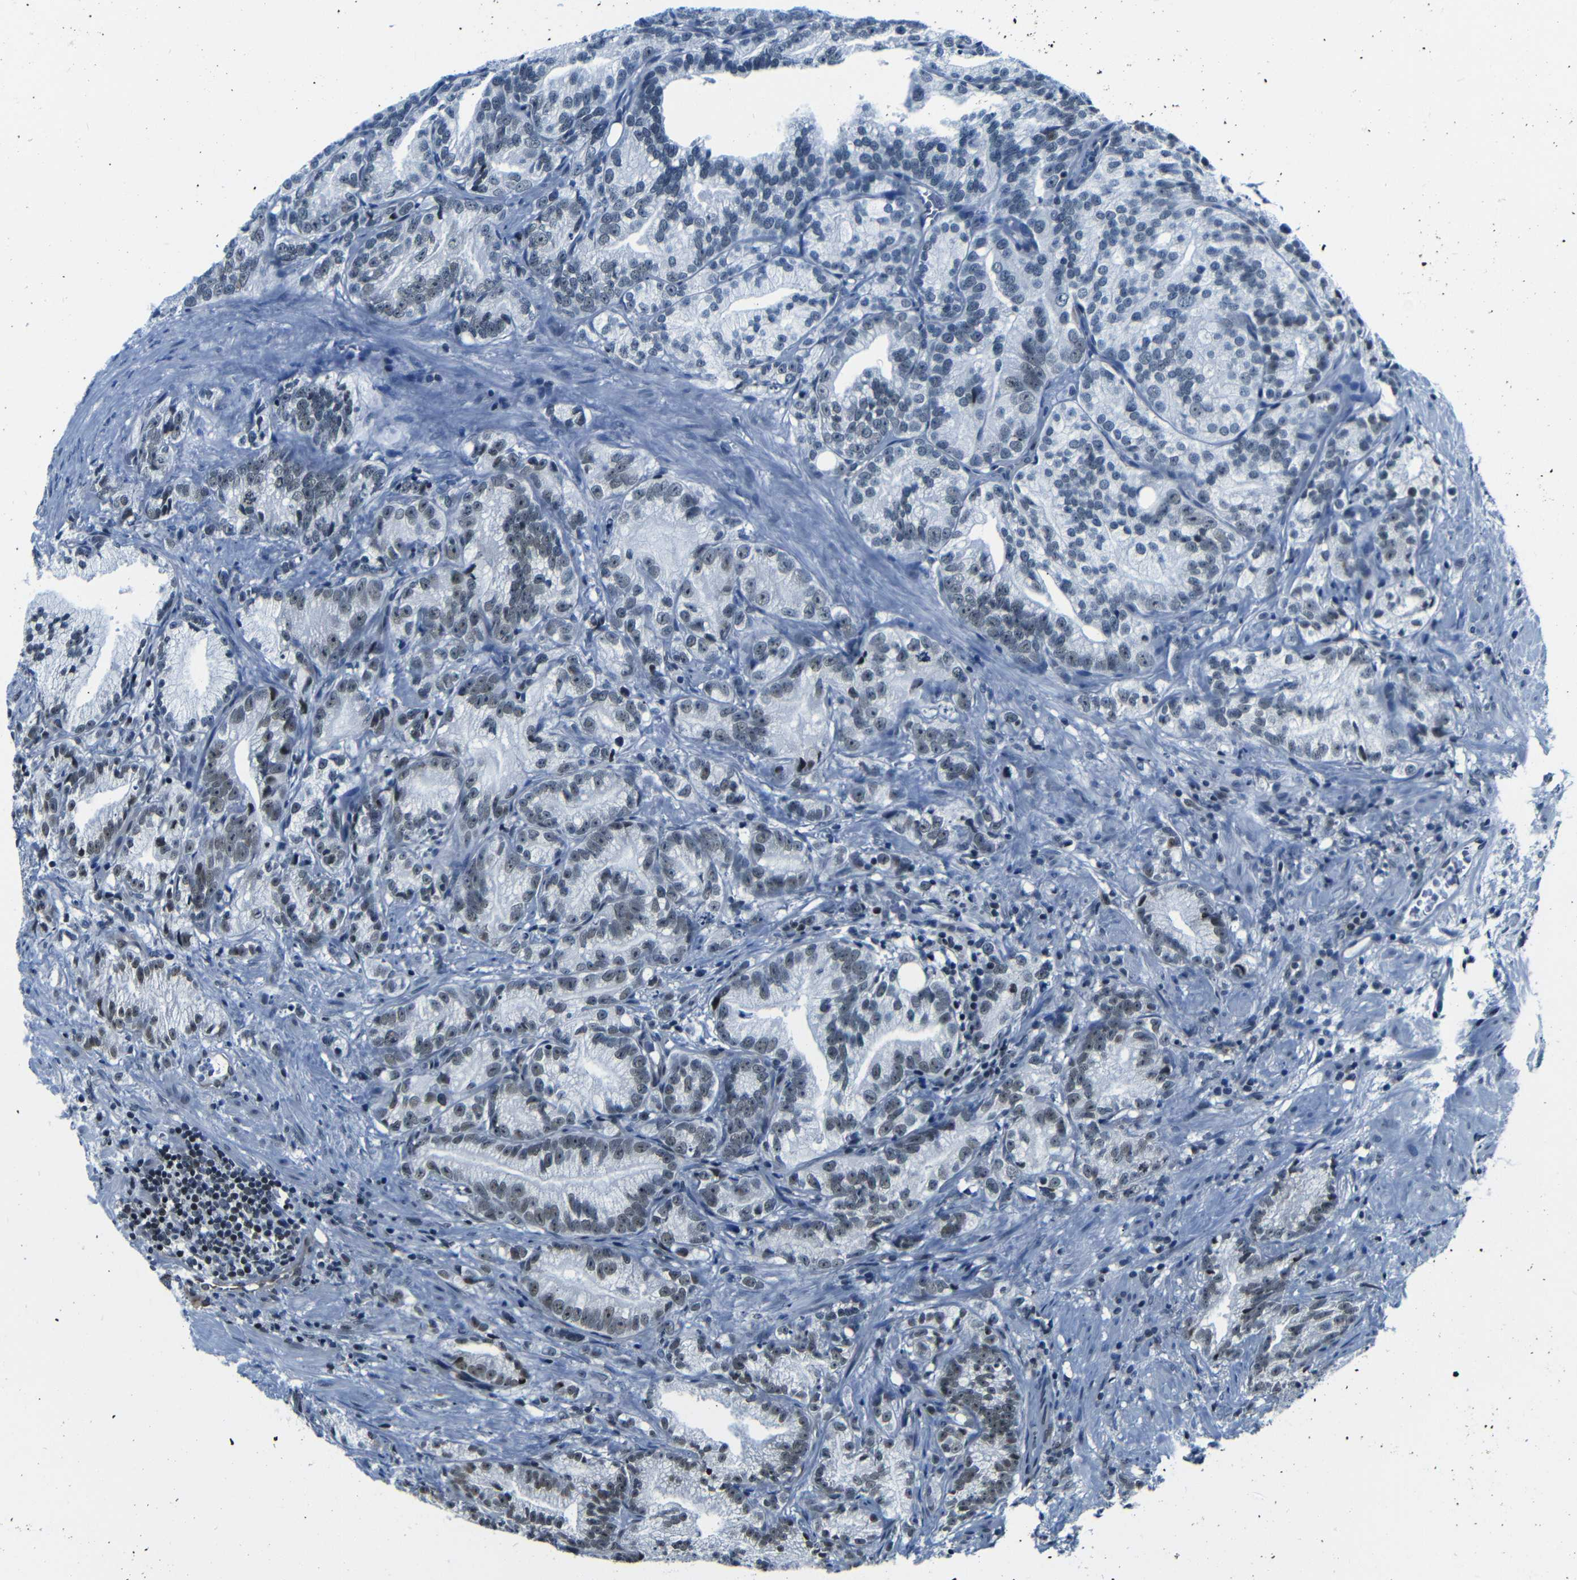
{"staining": {"intensity": "negative", "quantity": "none", "location": "none"}, "tissue": "prostate cancer", "cell_type": "Tumor cells", "image_type": "cancer", "snomed": [{"axis": "morphology", "description": "Adenocarcinoma, Low grade"}, {"axis": "topography", "description": "Prostate"}], "caption": "Immunohistochemistry histopathology image of neoplastic tissue: prostate cancer (low-grade adenocarcinoma) stained with DAB demonstrates no significant protein positivity in tumor cells. (DAB (3,3'-diaminobenzidine) IHC, high magnification).", "gene": "NCBP3", "patient": {"sex": "male", "age": 89}}